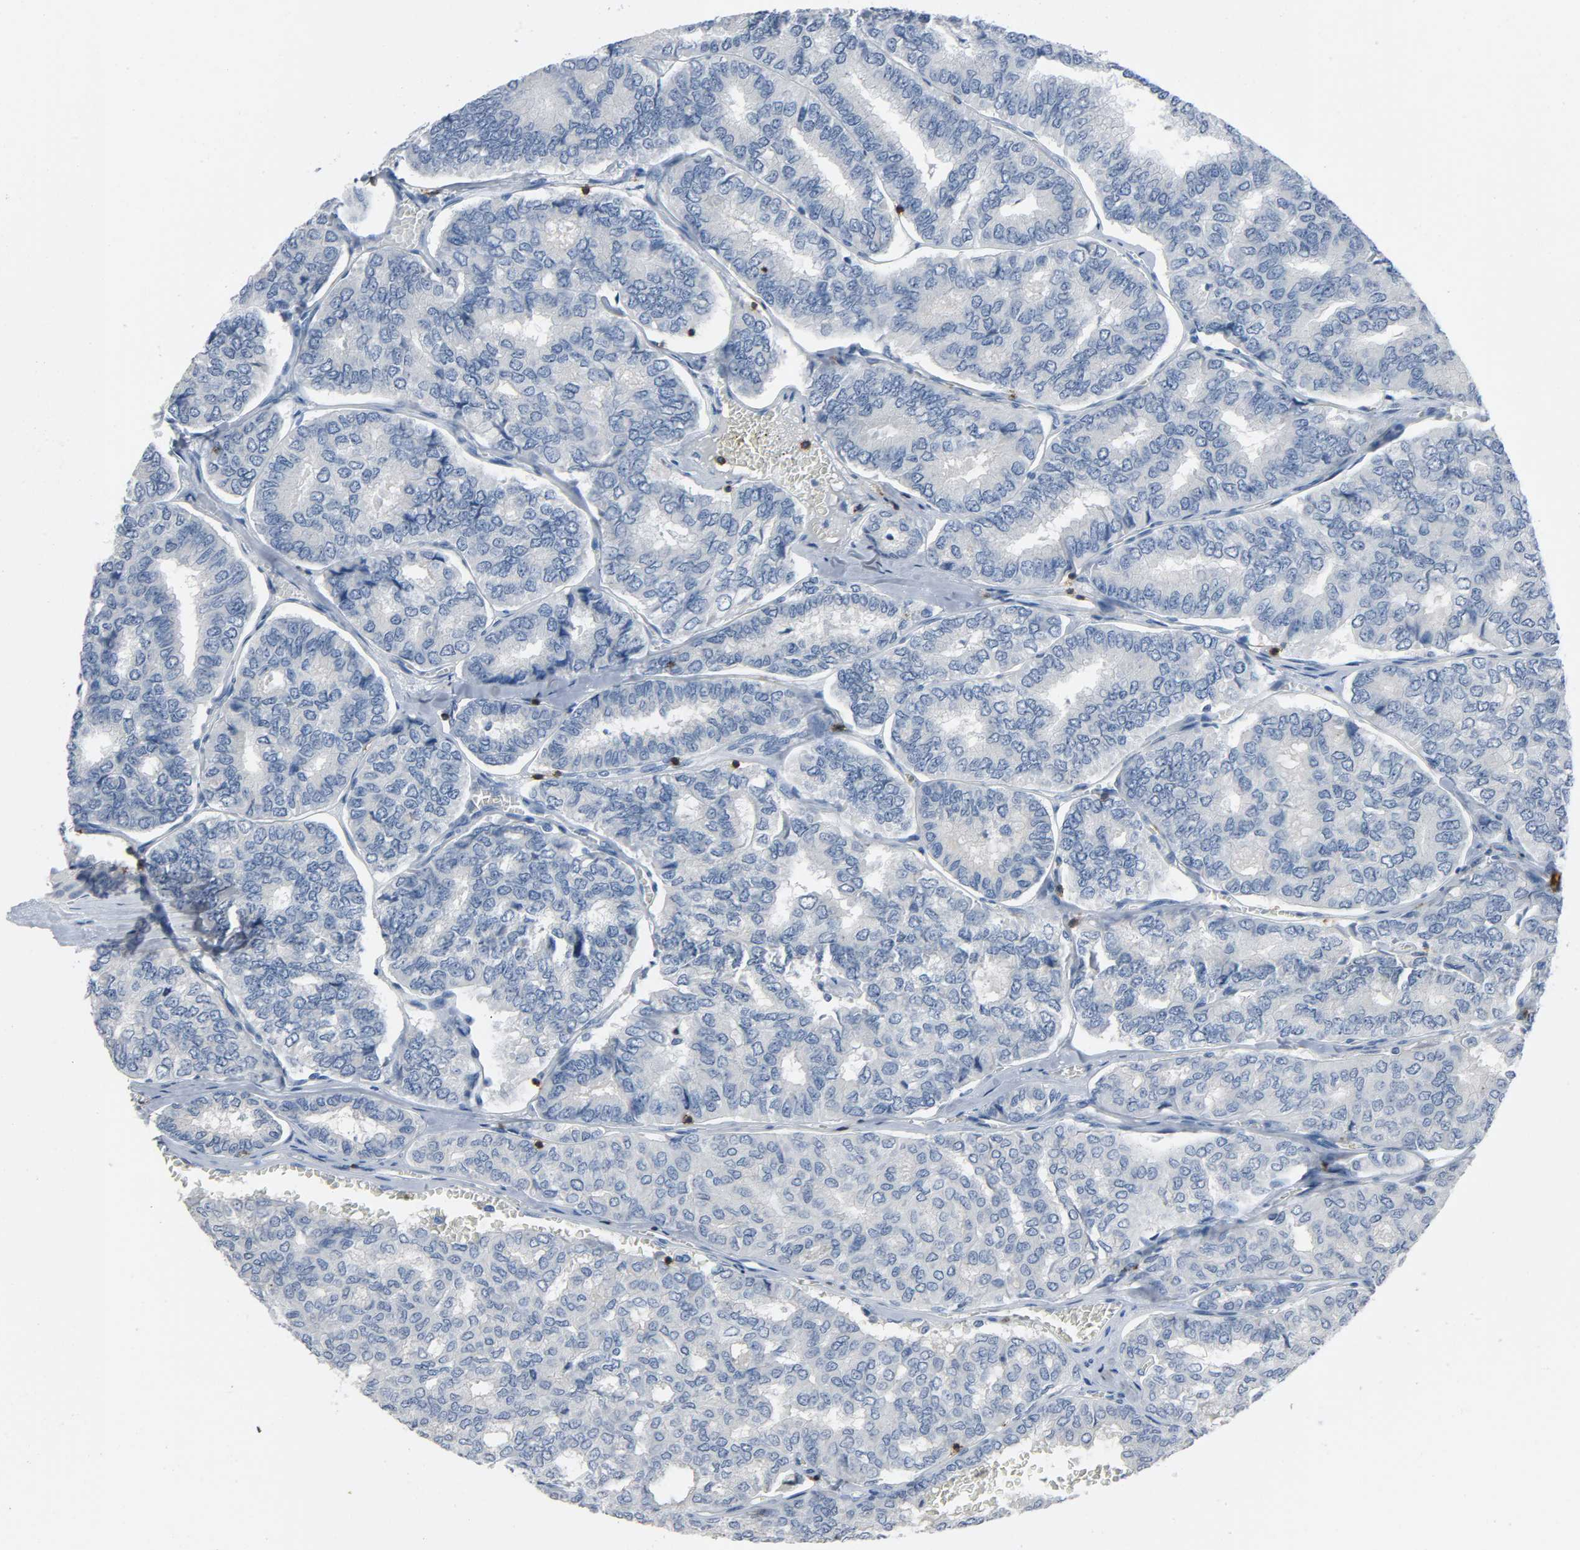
{"staining": {"intensity": "negative", "quantity": "none", "location": "none"}, "tissue": "thyroid cancer", "cell_type": "Tumor cells", "image_type": "cancer", "snomed": [{"axis": "morphology", "description": "Papillary adenocarcinoma, NOS"}, {"axis": "topography", "description": "Thyroid gland"}], "caption": "Thyroid cancer was stained to show a protein in brown. There is no significant positivity in tumor cells.", "gene": "LCK", "patient": {"sex": "female", "age": 35}}